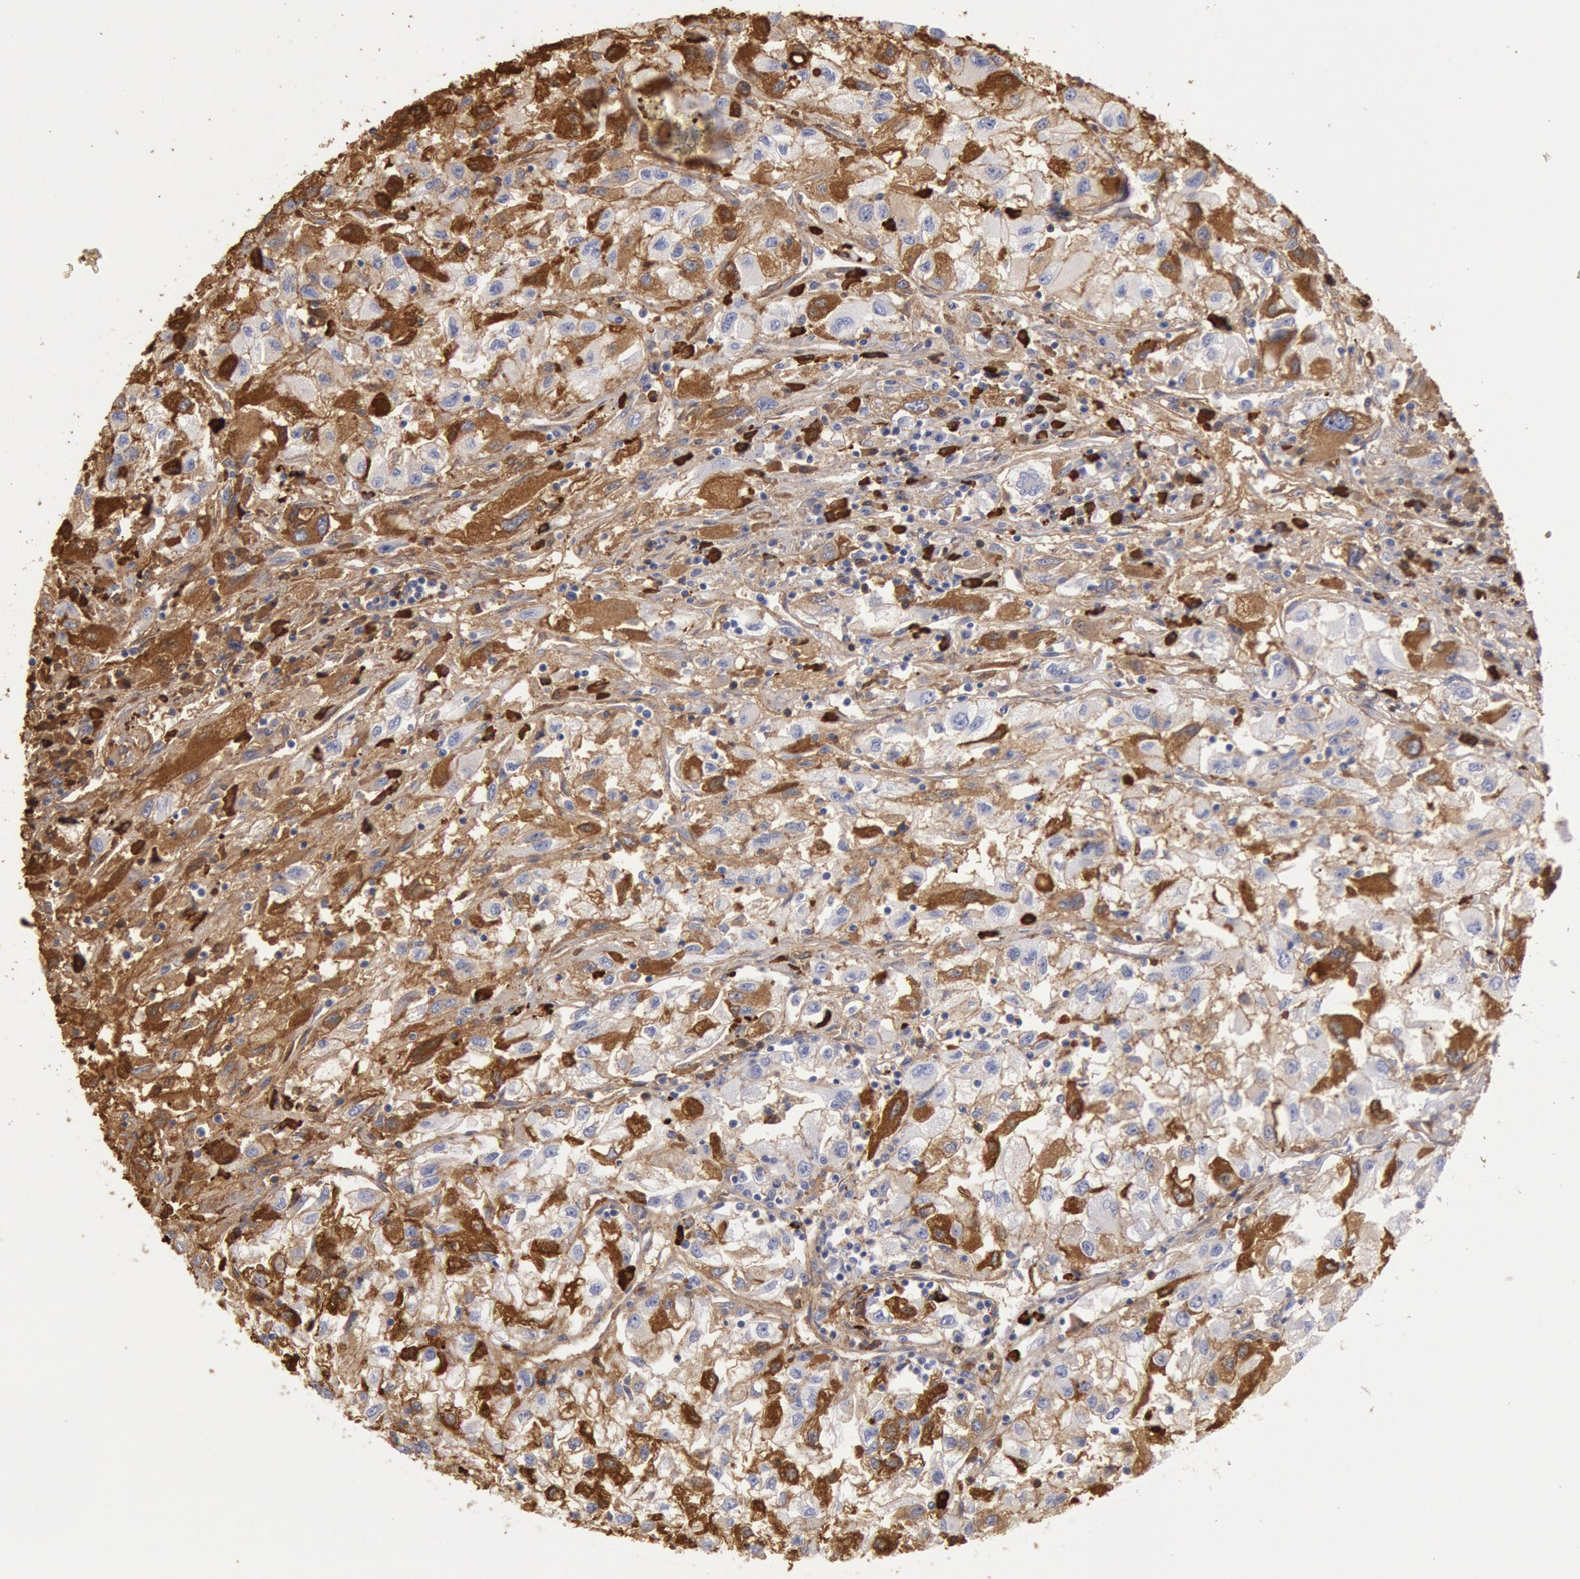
{"staining": {"intensity": "moderate", "quantity": "25%-75%", "location": "cytoplasmic/membranous"}, "tissue": "renal cancer", "cell_type": "Tumor cells", "image_type": "cancer", "snomed": [{"axis": "morphology", "description": "Adenocarcinoma, NOS"}, {"axis": "topography", "description": "Kidney"}], "caption": "Renal cancer (adenocarcinoma) stained with DAB (3,3'-diaminobenzidine) immunohistochemistry (IHC) reveals medium levels of moderate cytoplasmic/membranous staining in approximately 25%-75% of tumor cells.", "gene": "IGHA1", "patient": {"sex": "male", "age": 59}}